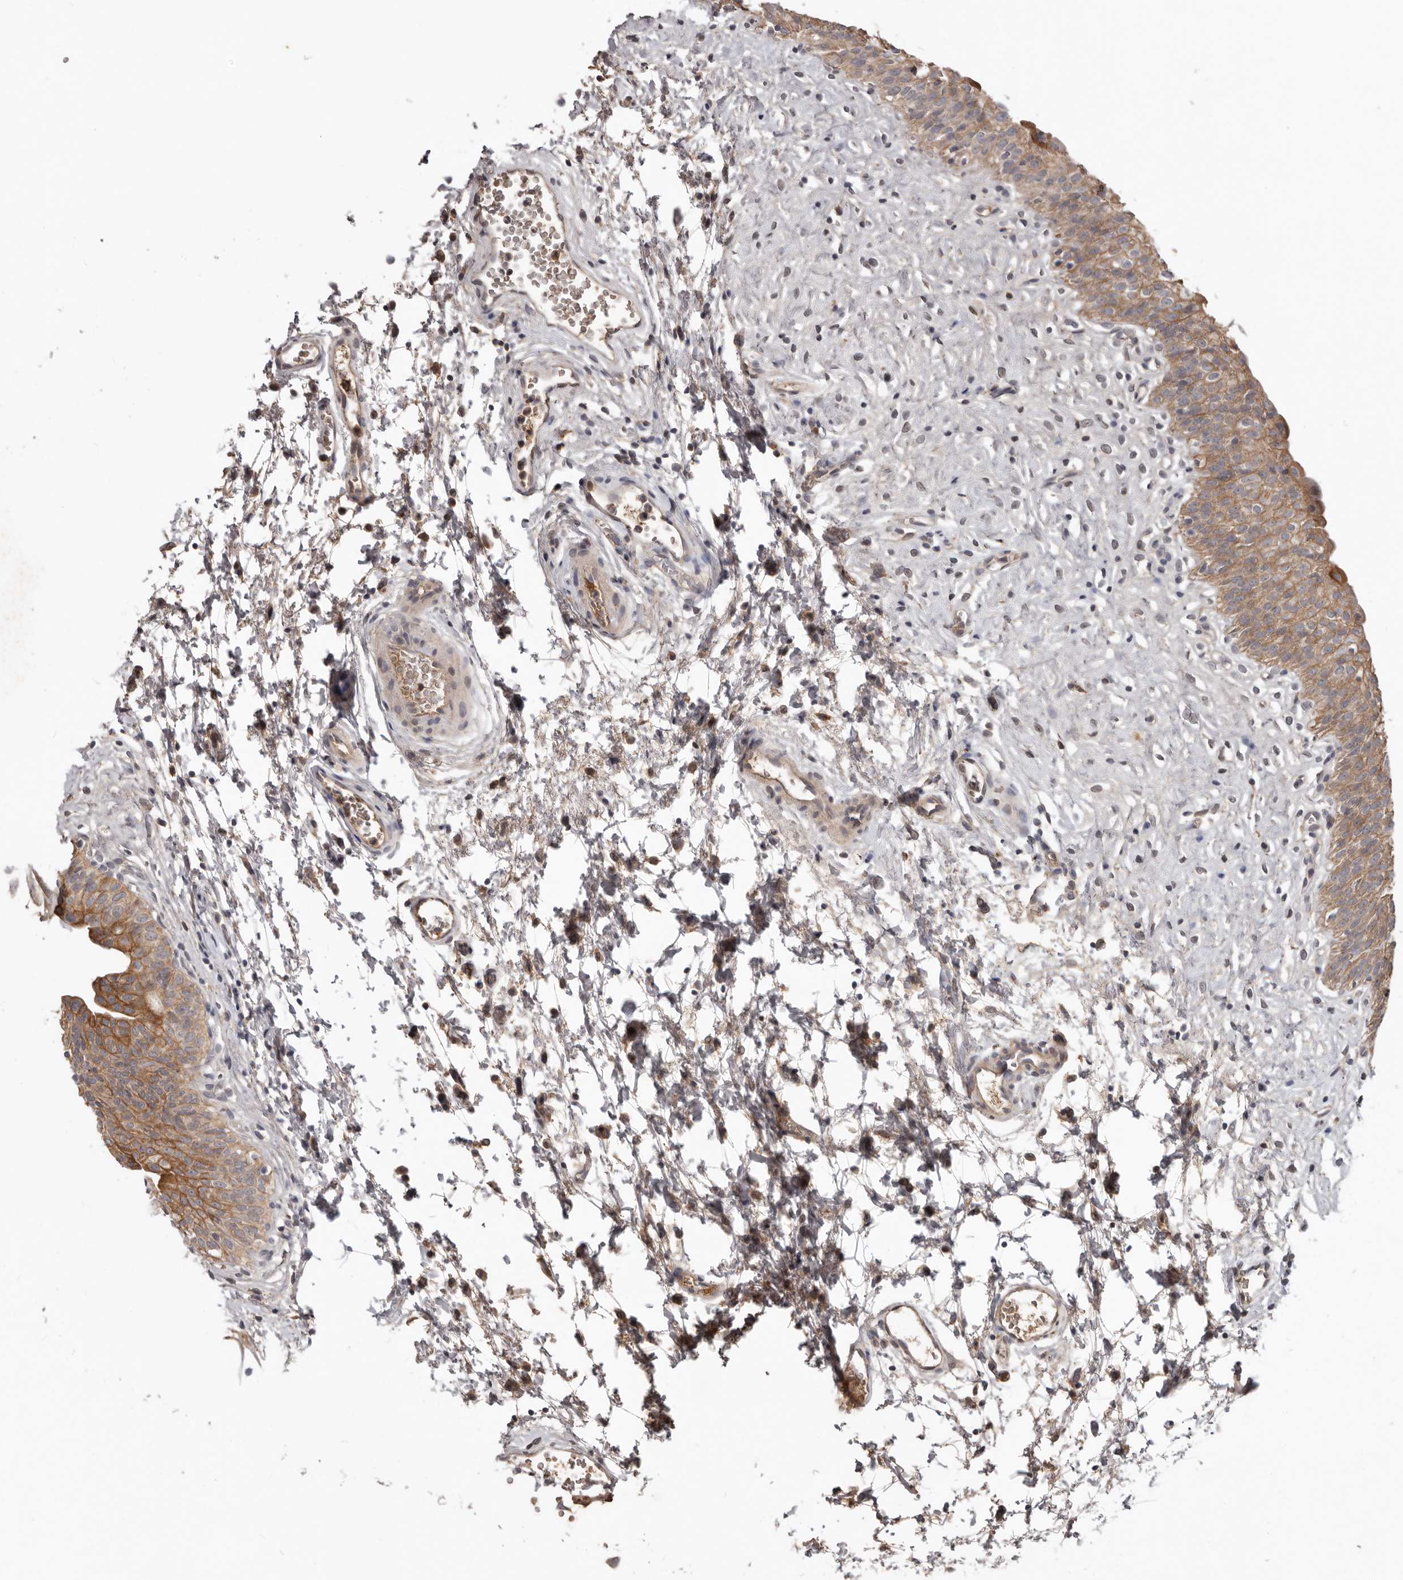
{"staining": {"intensity": "moderate", "quantity": ">75%", "location": "cytoplasmic/membranous"}, "tissue": "urinary bladder", "cell_type": "Urothelial cells", "image_type": "normal", "snomed": [{"axis": "morphology", "description": "Normal tissue, NOS"}, {"axis": "topography", "description": "Urinary bladder"}], "caption": "A brown stain labels moderate cytoplasmic/membranous expression of a protein in urothelial cells of benign urinary bladder. The staining was performed using DAB (3,3'-diaminobenzidine), with brown indicating positive protein expression. Nuclei are stained blue with hematoxylin.", "gene": "NMUR1", "patient": {"sex": "male", "age": 51}}